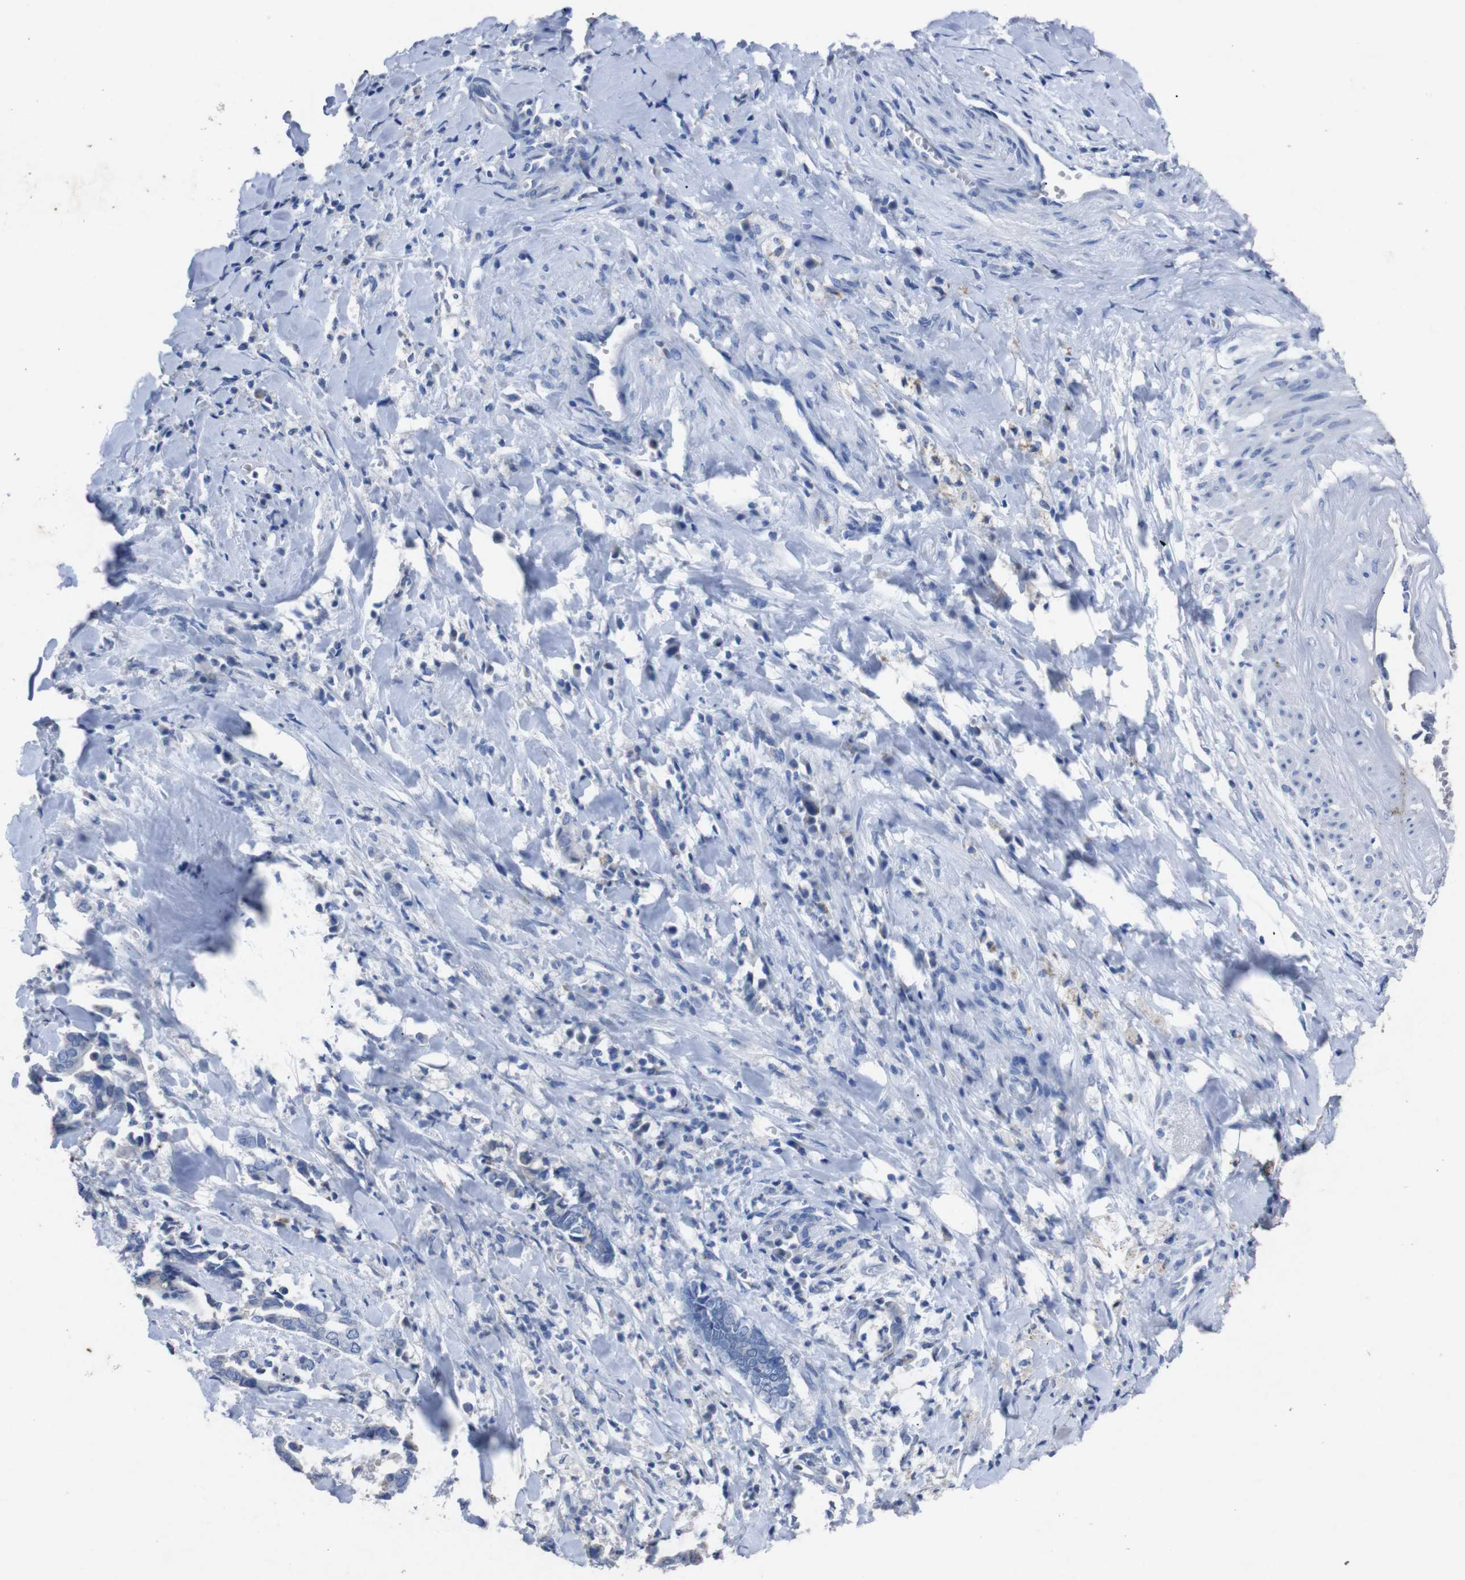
{"staining": {"intensity": "negative", "quantity": "none", "location": "none"}, "tissue": "cervical cancer", "cell_type": "Tumor cells", "image_type": "cancer", "snomed": [{"axis": "morphology", "description": "Adenocarcinoma, NOS"}, {"axis": "topography", "description": "Cervix"}], "caption": "An image of cervical adenocarcinoma stained for a protein displays no brown staining in tumor cells. The staining was performed using DAB (3,3'-diaminobenzidine) to visualize the protein expression in brown, while the nuclei were stained in blue with hematoxylin (Magnification: 20x).", "gene": "GJB2", "patient": {"sex": "female", "age": 44}}